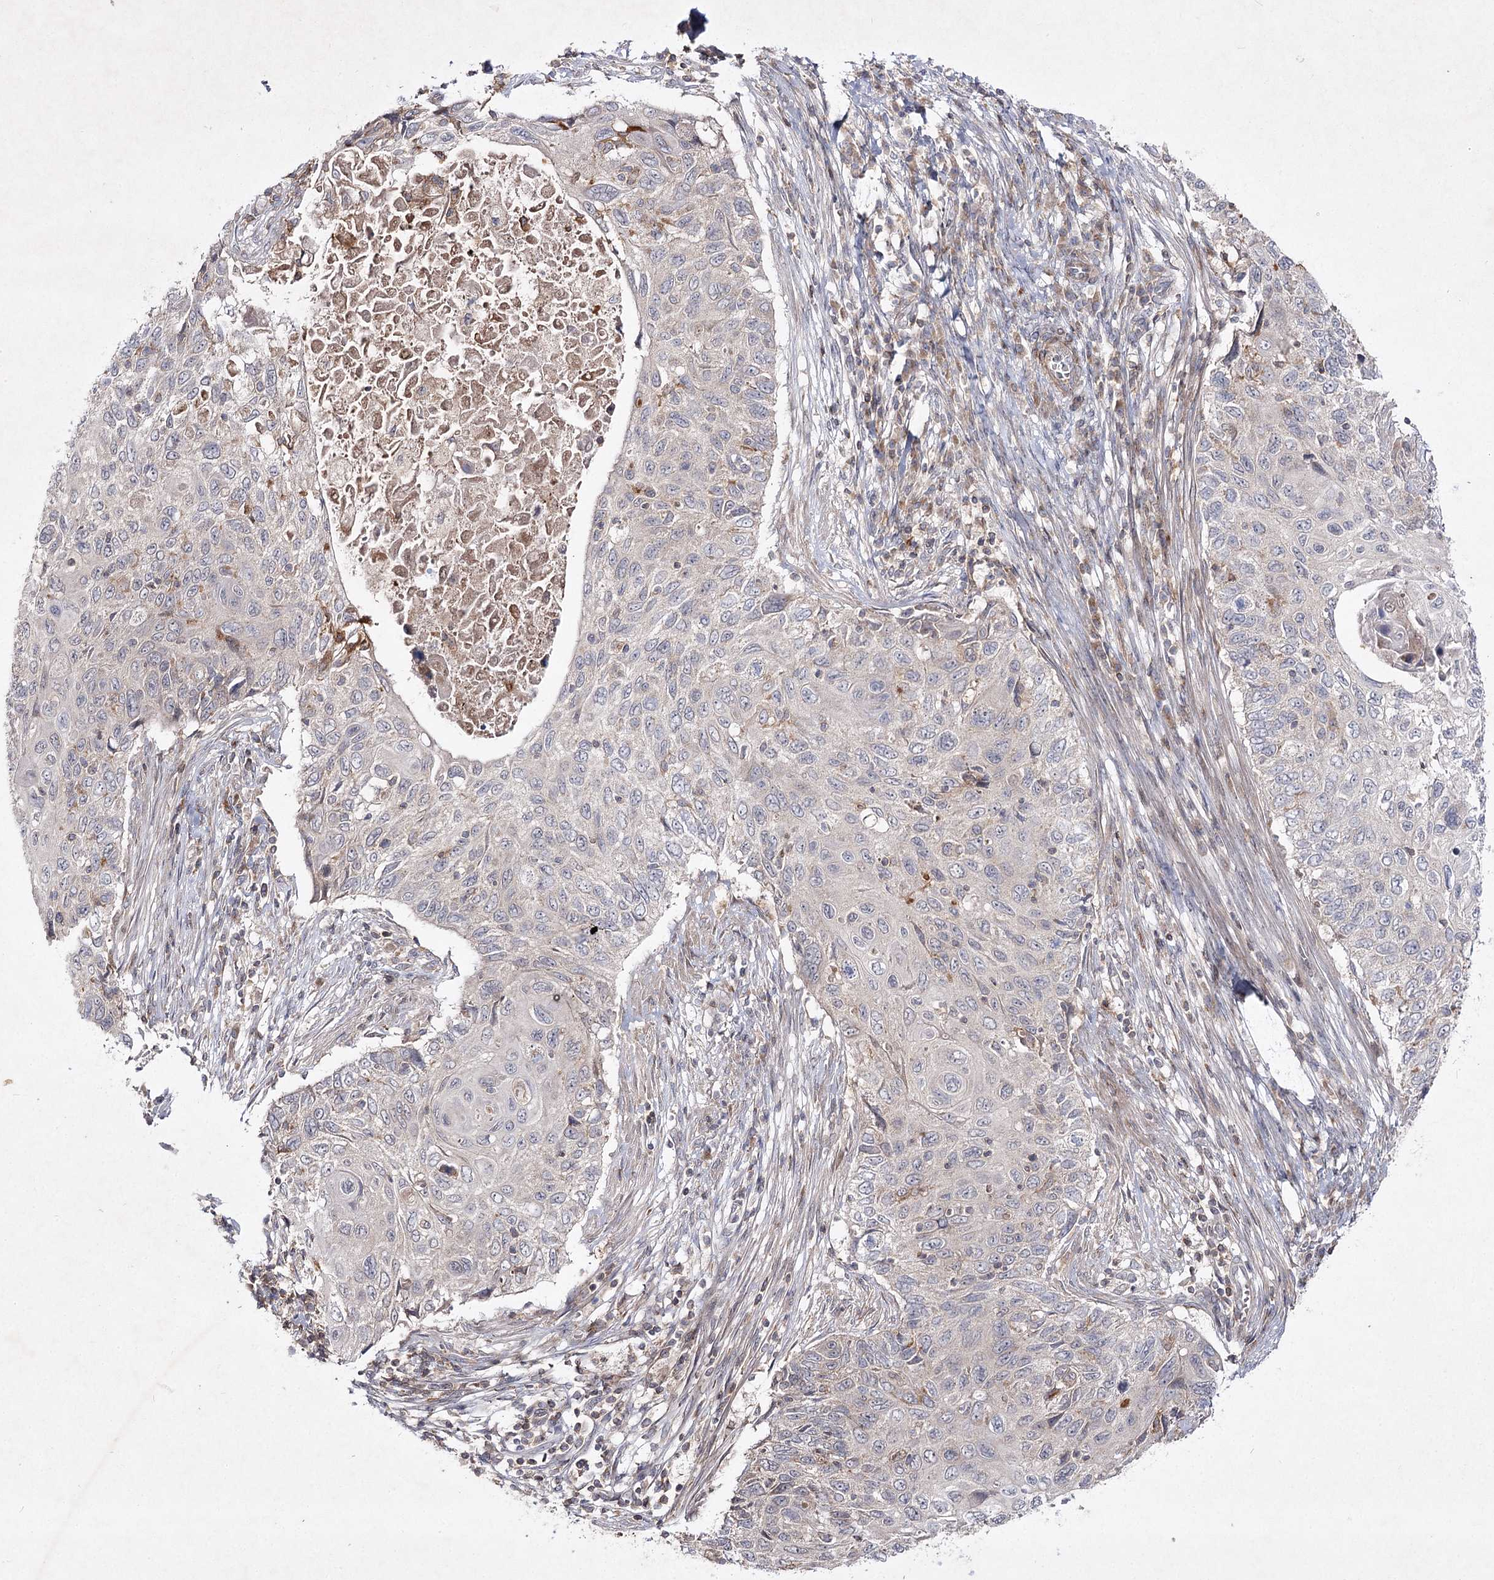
{"staining": {"intensity": "negative", "quantity": "none", "location": "none"}, "tissue": "cervical cancer", "cell_type": "Tumor cells", "image_type": "cancer", "snomed": [{"axis": "morphology", "description": "Squamous cell carcinoma, NOS"}, {"axis": "topography", "description": "Cervix"}], "caption": "Tumor cells are negative for protein expression in human cervical cancer. Brightfield microscopy of IHC stained with DAB (brown) and hematoxylin (blue), captured at high magnification.", "gene": "CIB2", "patient": {"sex": "female", "age": 70}}